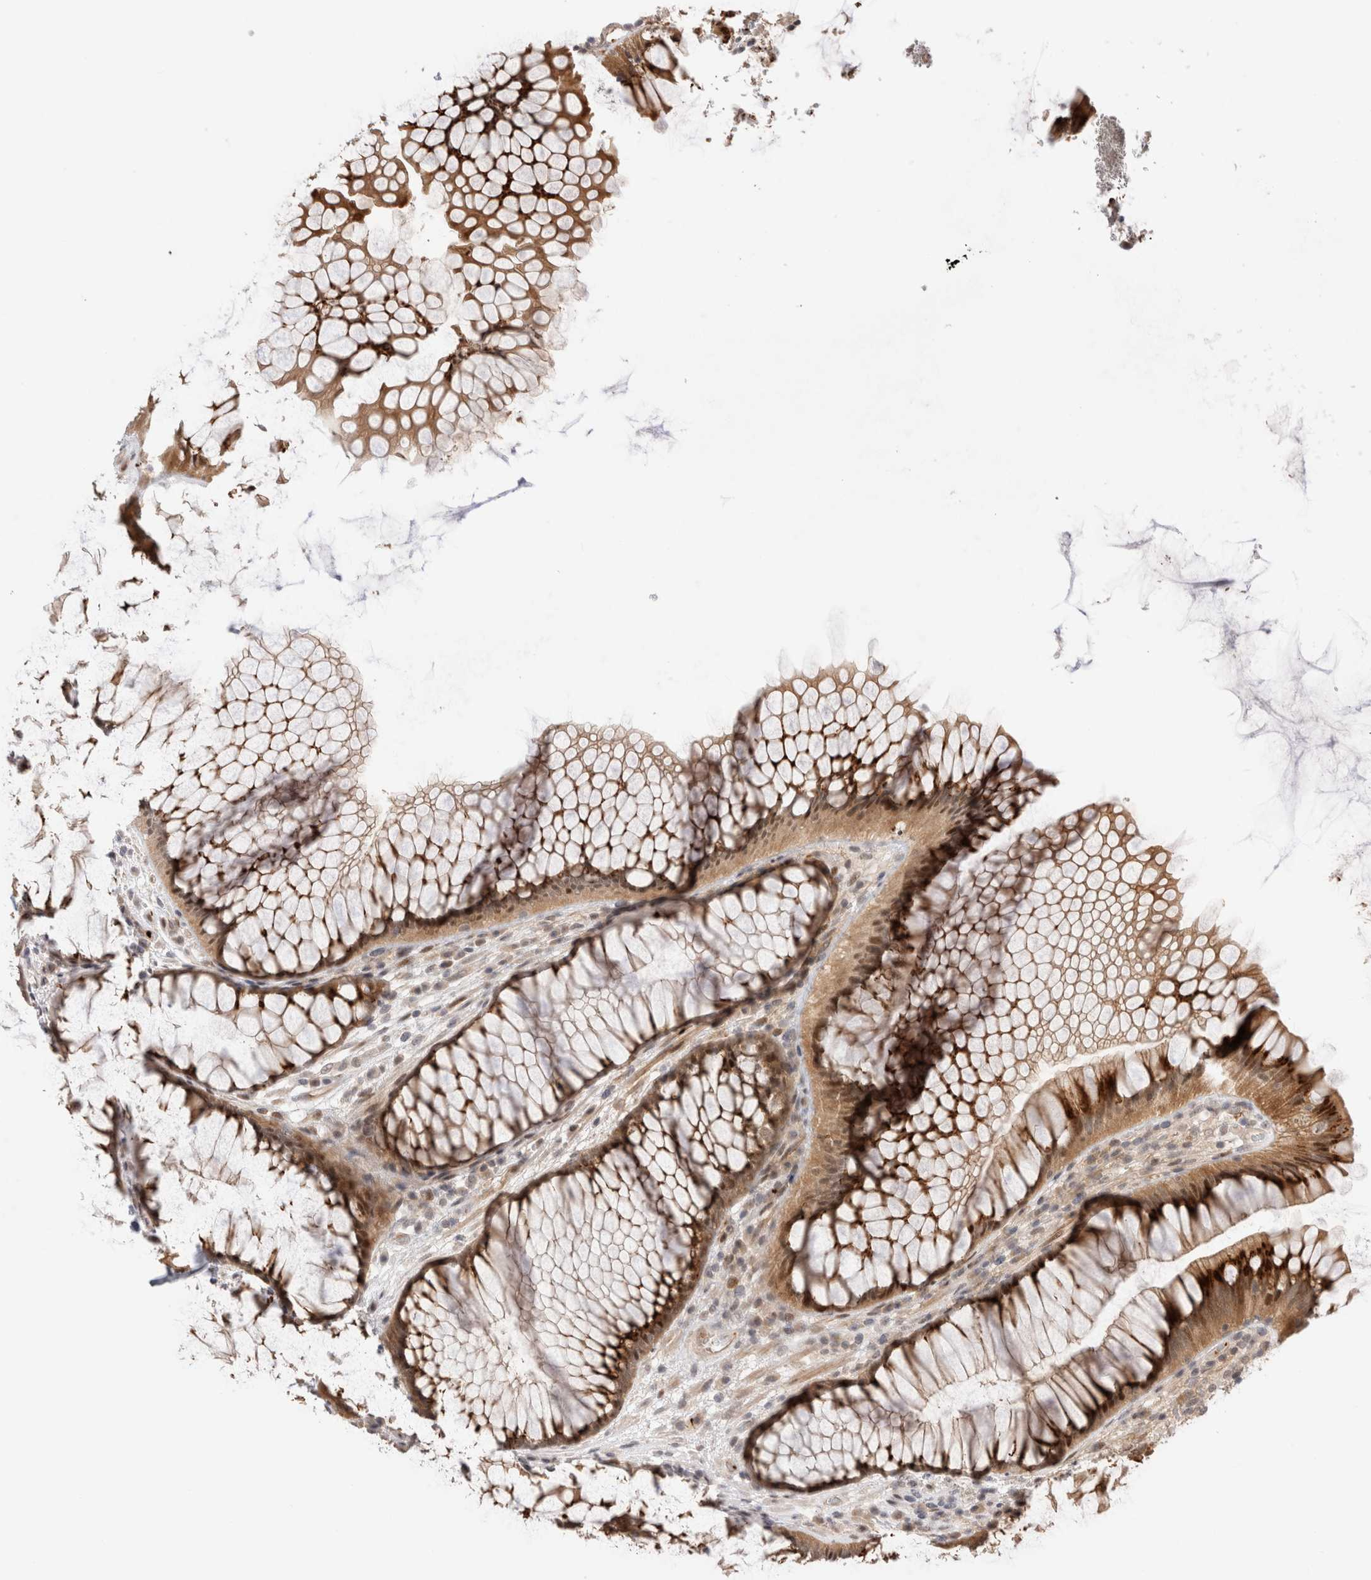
{"staining": {"intensity": "strong", "quantity": ">75%", "location": "cytoplasmic/membranous"}, "tissue": "rectum", "cell_type": "Glandular cells", "image_type": "normal", "snomed": [{"axis": "morphology", "description": "Normal tissue, NOS"}, {"axis": "topography", "description": "Rectum"}], "caption": "Protein expression analysis of normal rectum displays strong cytoplasmic/membranous positivity in about >75% of glandular cells.", "gene": "VPS28", "patient": {"sex": "male", "age": 51}}